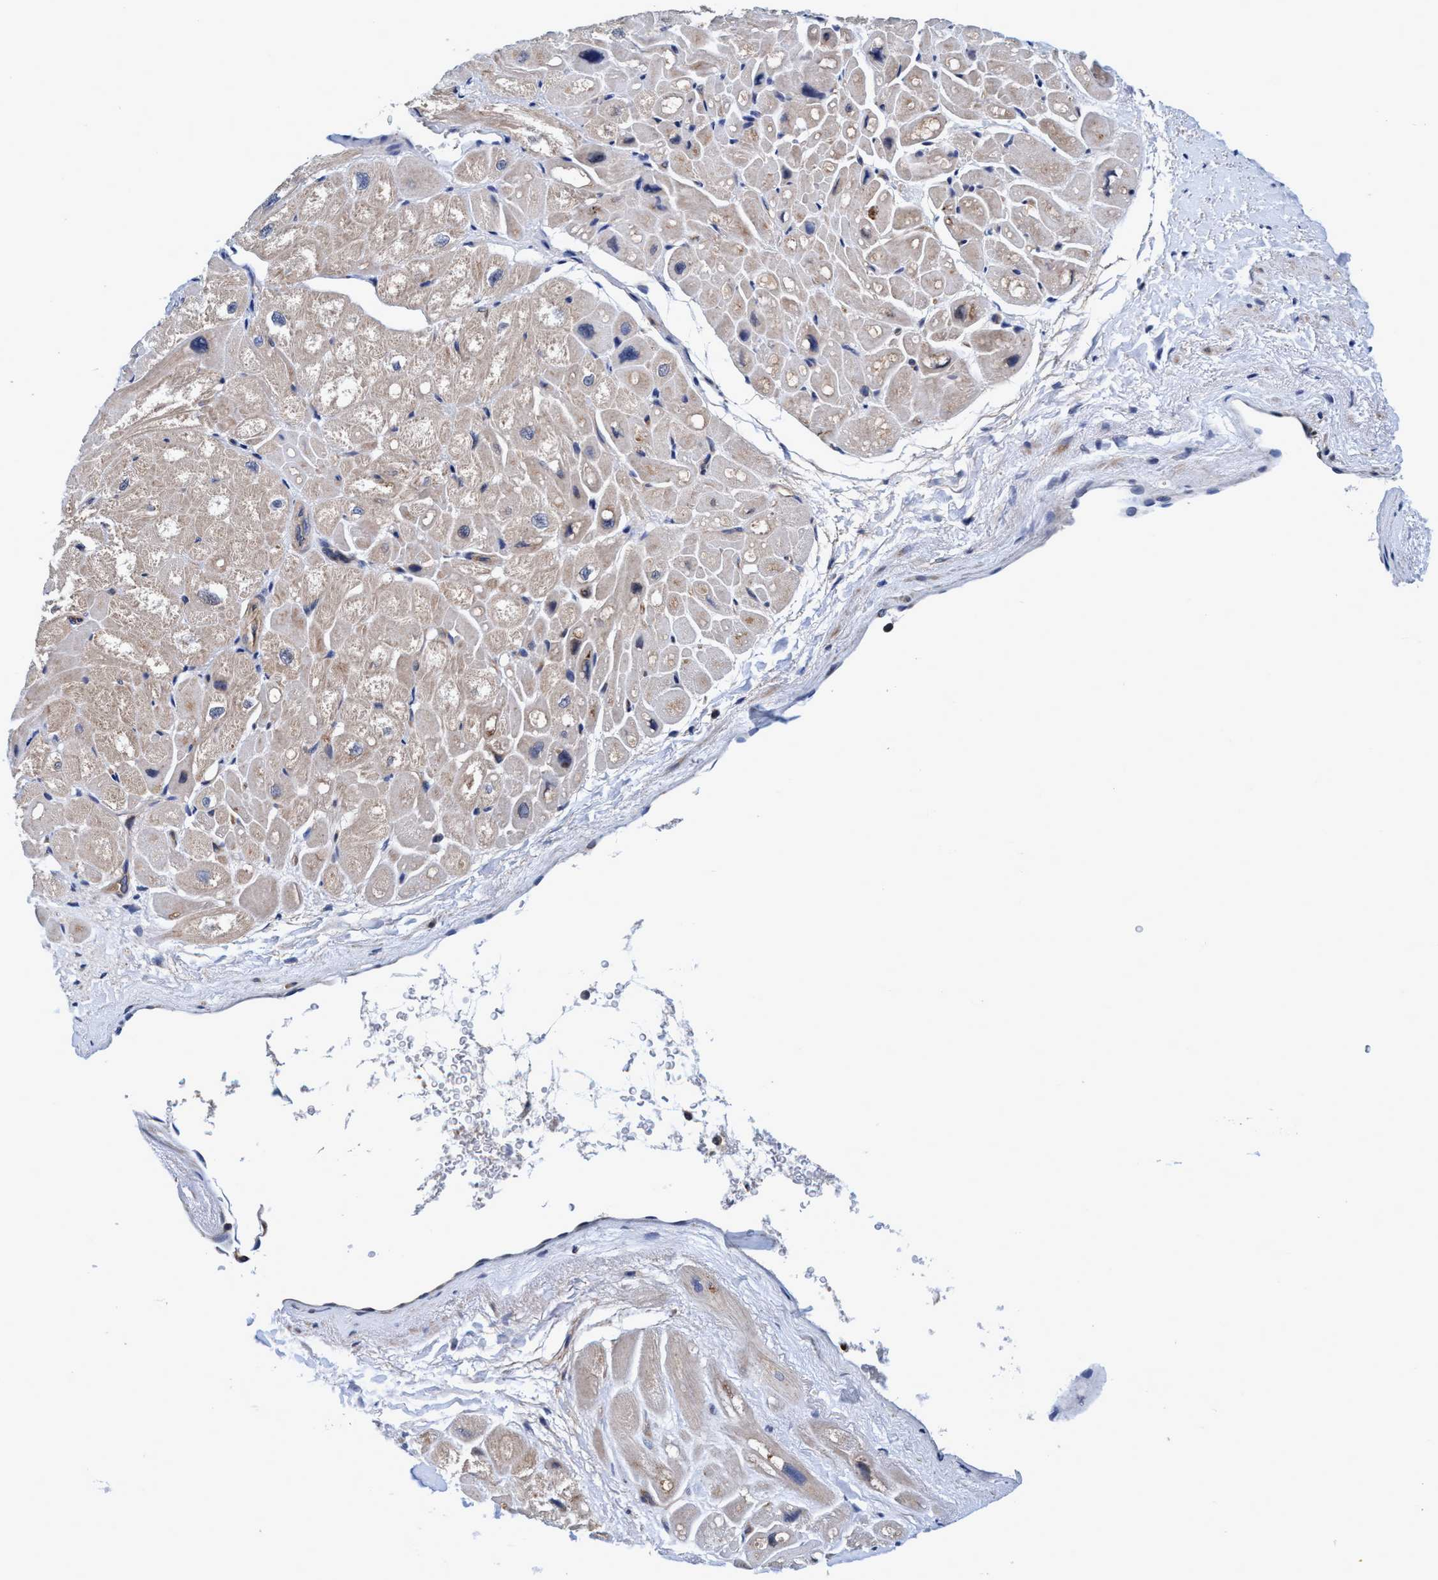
{"staining": {"intensity": "weak", "quantity": "25%-75%", "location": "cytoplasmic/membranous"}, "tissue": "heart muscle", "cell_type": "Cardiomyocytes", "image_type": "normal", "snomed": [{"axis": "morphology", "description": "Normal tissue, NOS"}, {"axis": "topography", "description": "Heart"}], "caption": "Weak cytoplasmic/membranous protein expression is appreciated in about 25%-75% of cardiomyocytes in heart muscle. The protein is shown in brown color, while the nuclei are stained blue.", "gene": "CALCOCO2", "patient": {"sex": "male", "age": 49}}